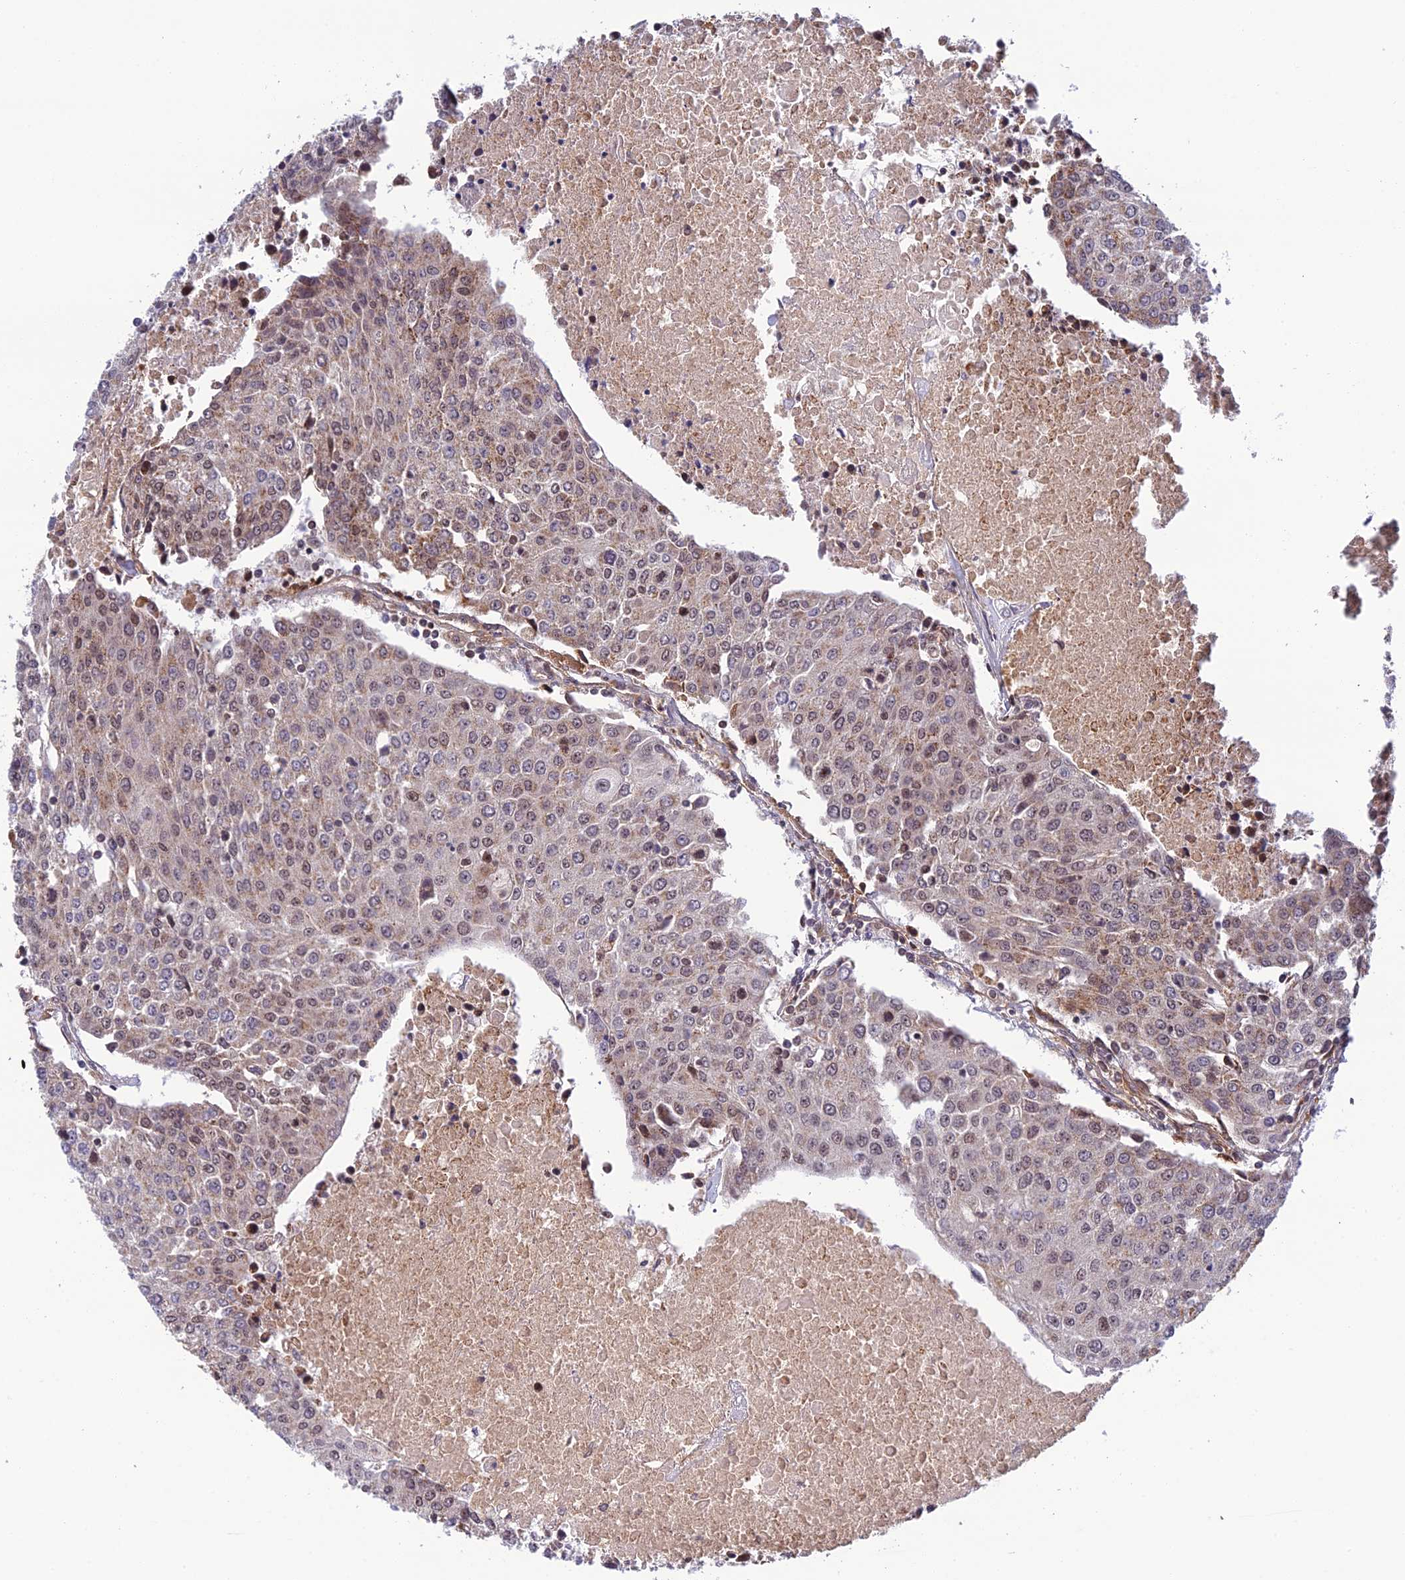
{"staining": {"intensity": "weak", "quantity": "25%-75%", "location": "cytoplasmic/membranous,nuclear"}, "tissue": "urothelial cancer", "cell_type": "Tumor cells", "image_type": "cancer", "snomed": [{"axis": "morphology", "description": "Urothelial carcinoma, High grade"}, {"axis": "topography", "description": "Urinary bladder"}], "caption": "An image showing weak cytoplasmic/membranous and nuclear staining in approximately 25%-75% of tumor cells in high-grade urothelial carcinoma, as visualized by brown immunohistochemical staining.", "gene": "REXO1", "patient": {"sex": "female", "age": 85}}